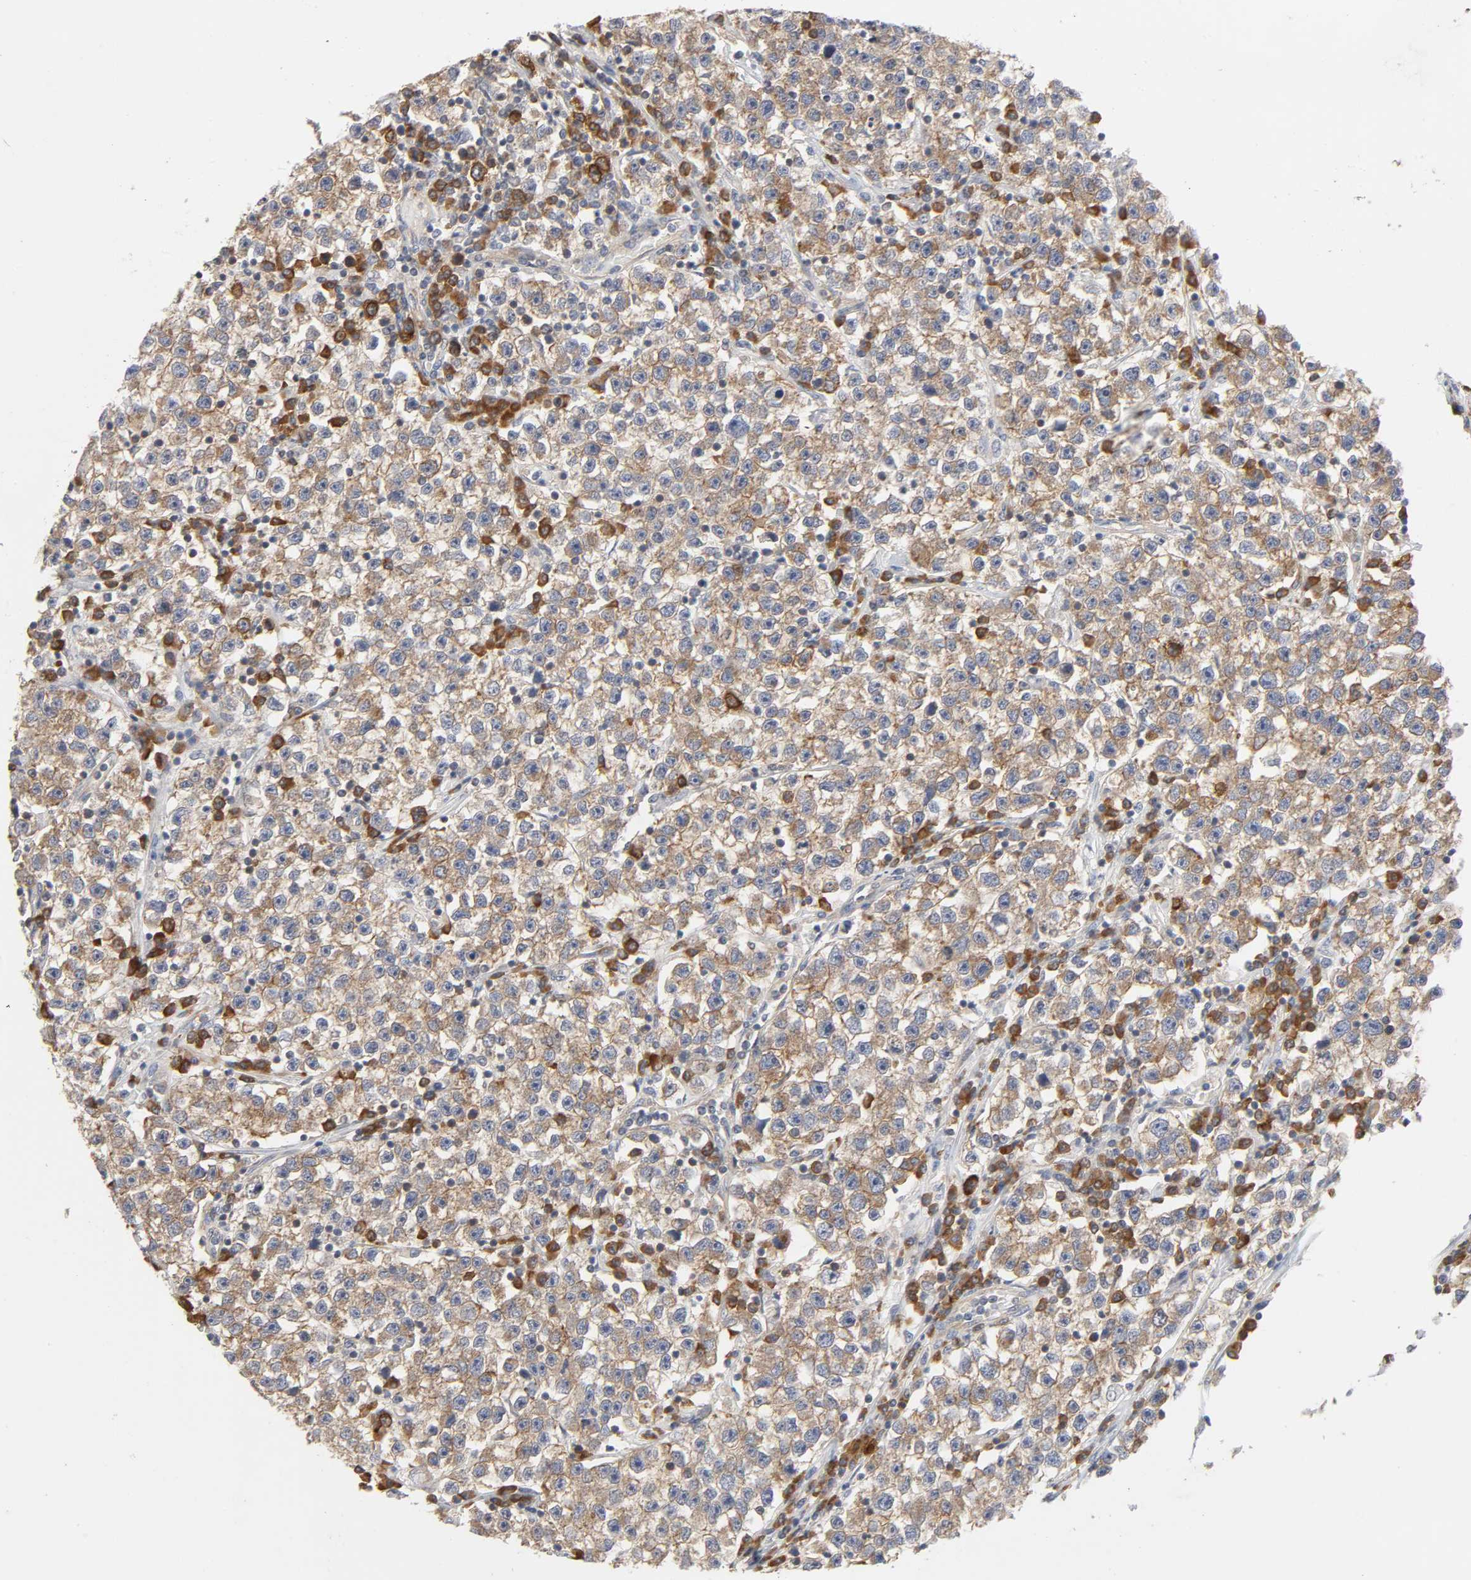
{"staining": {"intensity": "weak", "quantity": ">75%", "location": "cytoplasmic/membranous"}, "tissue": "testis cancer", "cell_type": "Tumor cells", "image_type": "cancer", "snomed": [{"axis": "morphology", "description": "Seminoma, NOS"}, {"axis": "topography", "description": "Testis"}], "caption": "Seminoma (testis) stained for a protein (brown) displays weak cytoplasmic/membranous positive staining in about >75% of tumor cells.", "gene": "SCHIP1", "patient": {"sex": "male", "age": 22}}